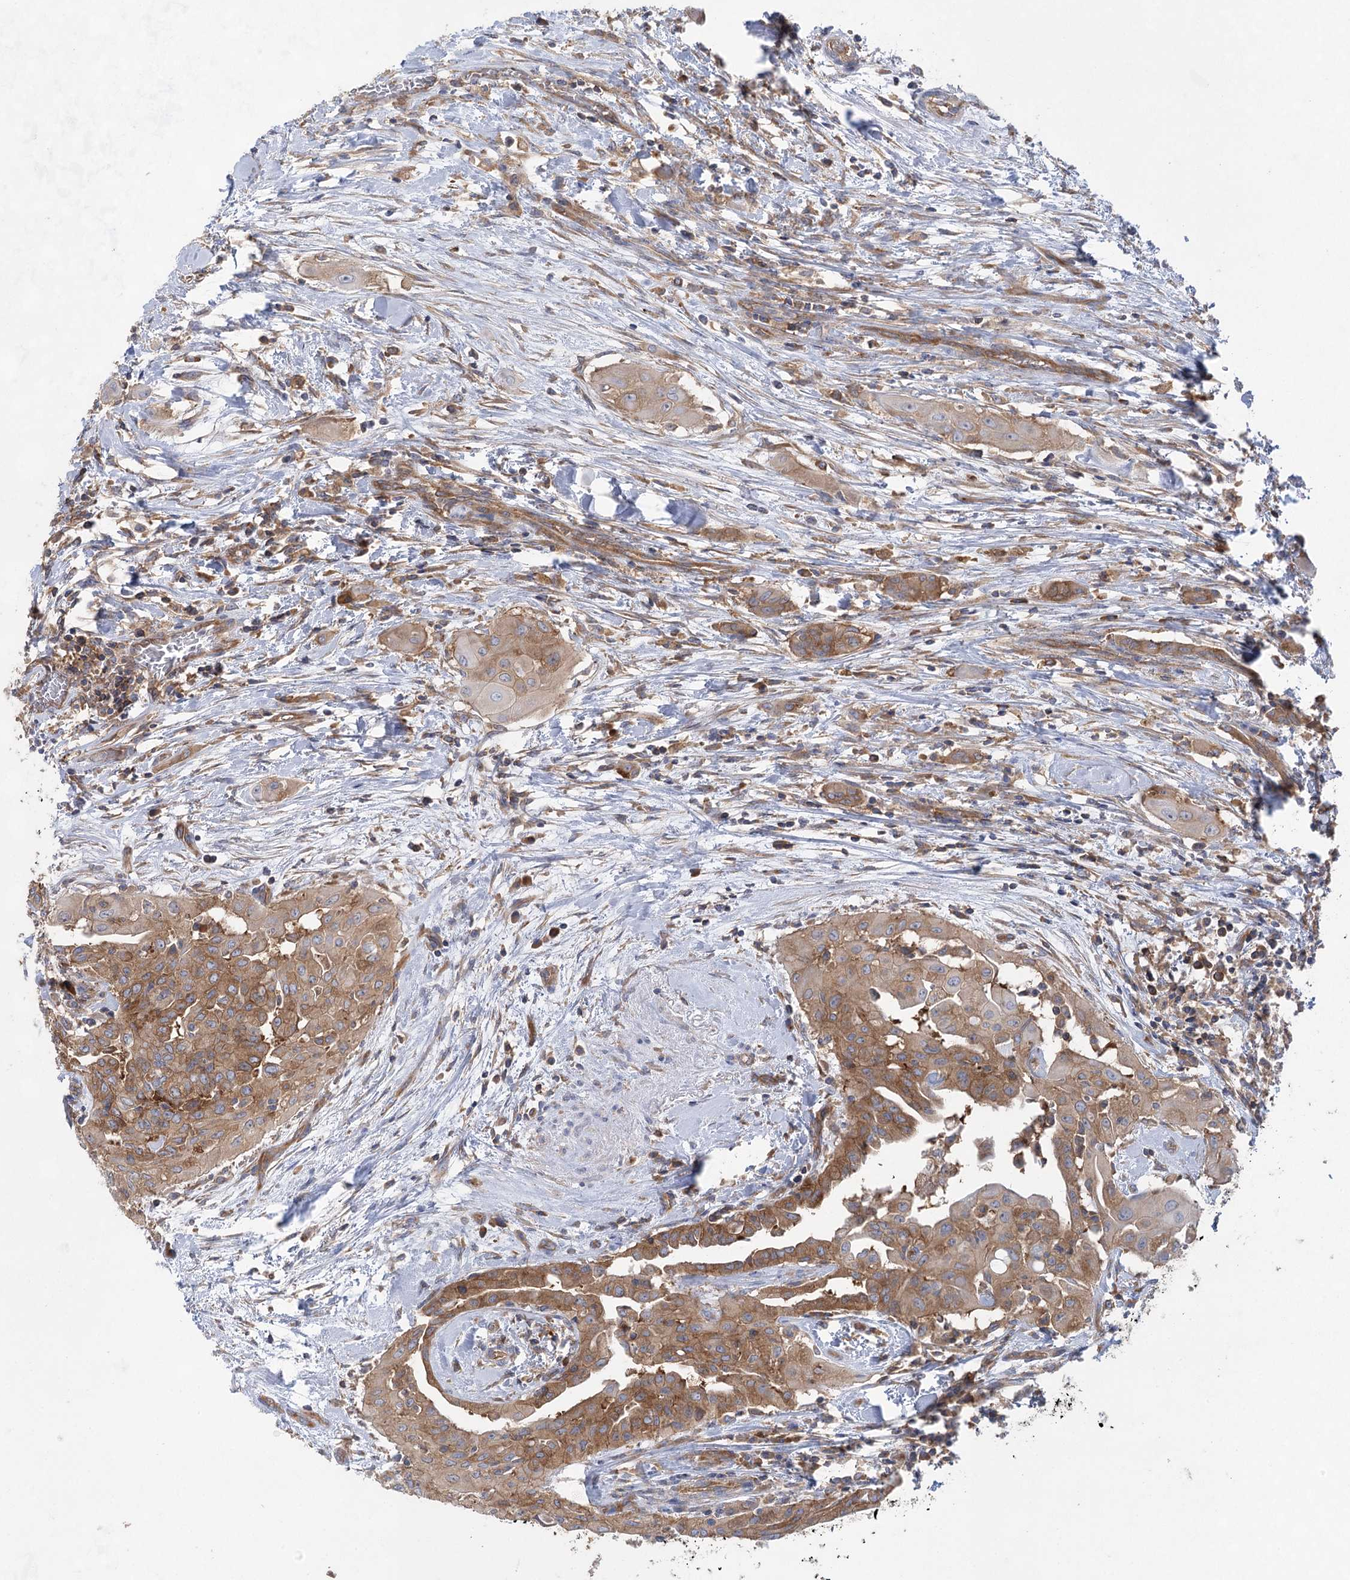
{"staining": {"intensity": "moderate", "quantity": ">75%", "location": "cytoplasmic/membranous"}, "tissue": "thyroid cancer", "cell_type": "Tumor cells", "image_type": "cancer", "snomed": [{"axis": "morphology", "description": "Papillary adenocarcinoma, NOS"}, {"axis": "topography", "description": "Thyroid gland"}], "caption": "Papillary adenocarcinoma (thyroid) stained for a protein (brown) demonstrates moderate cytoplasmic/membranous positive staining in approximately >75% of tumor cells.", "gene": "EIF3A", "patient": {"sex": "female", "age": 59}}